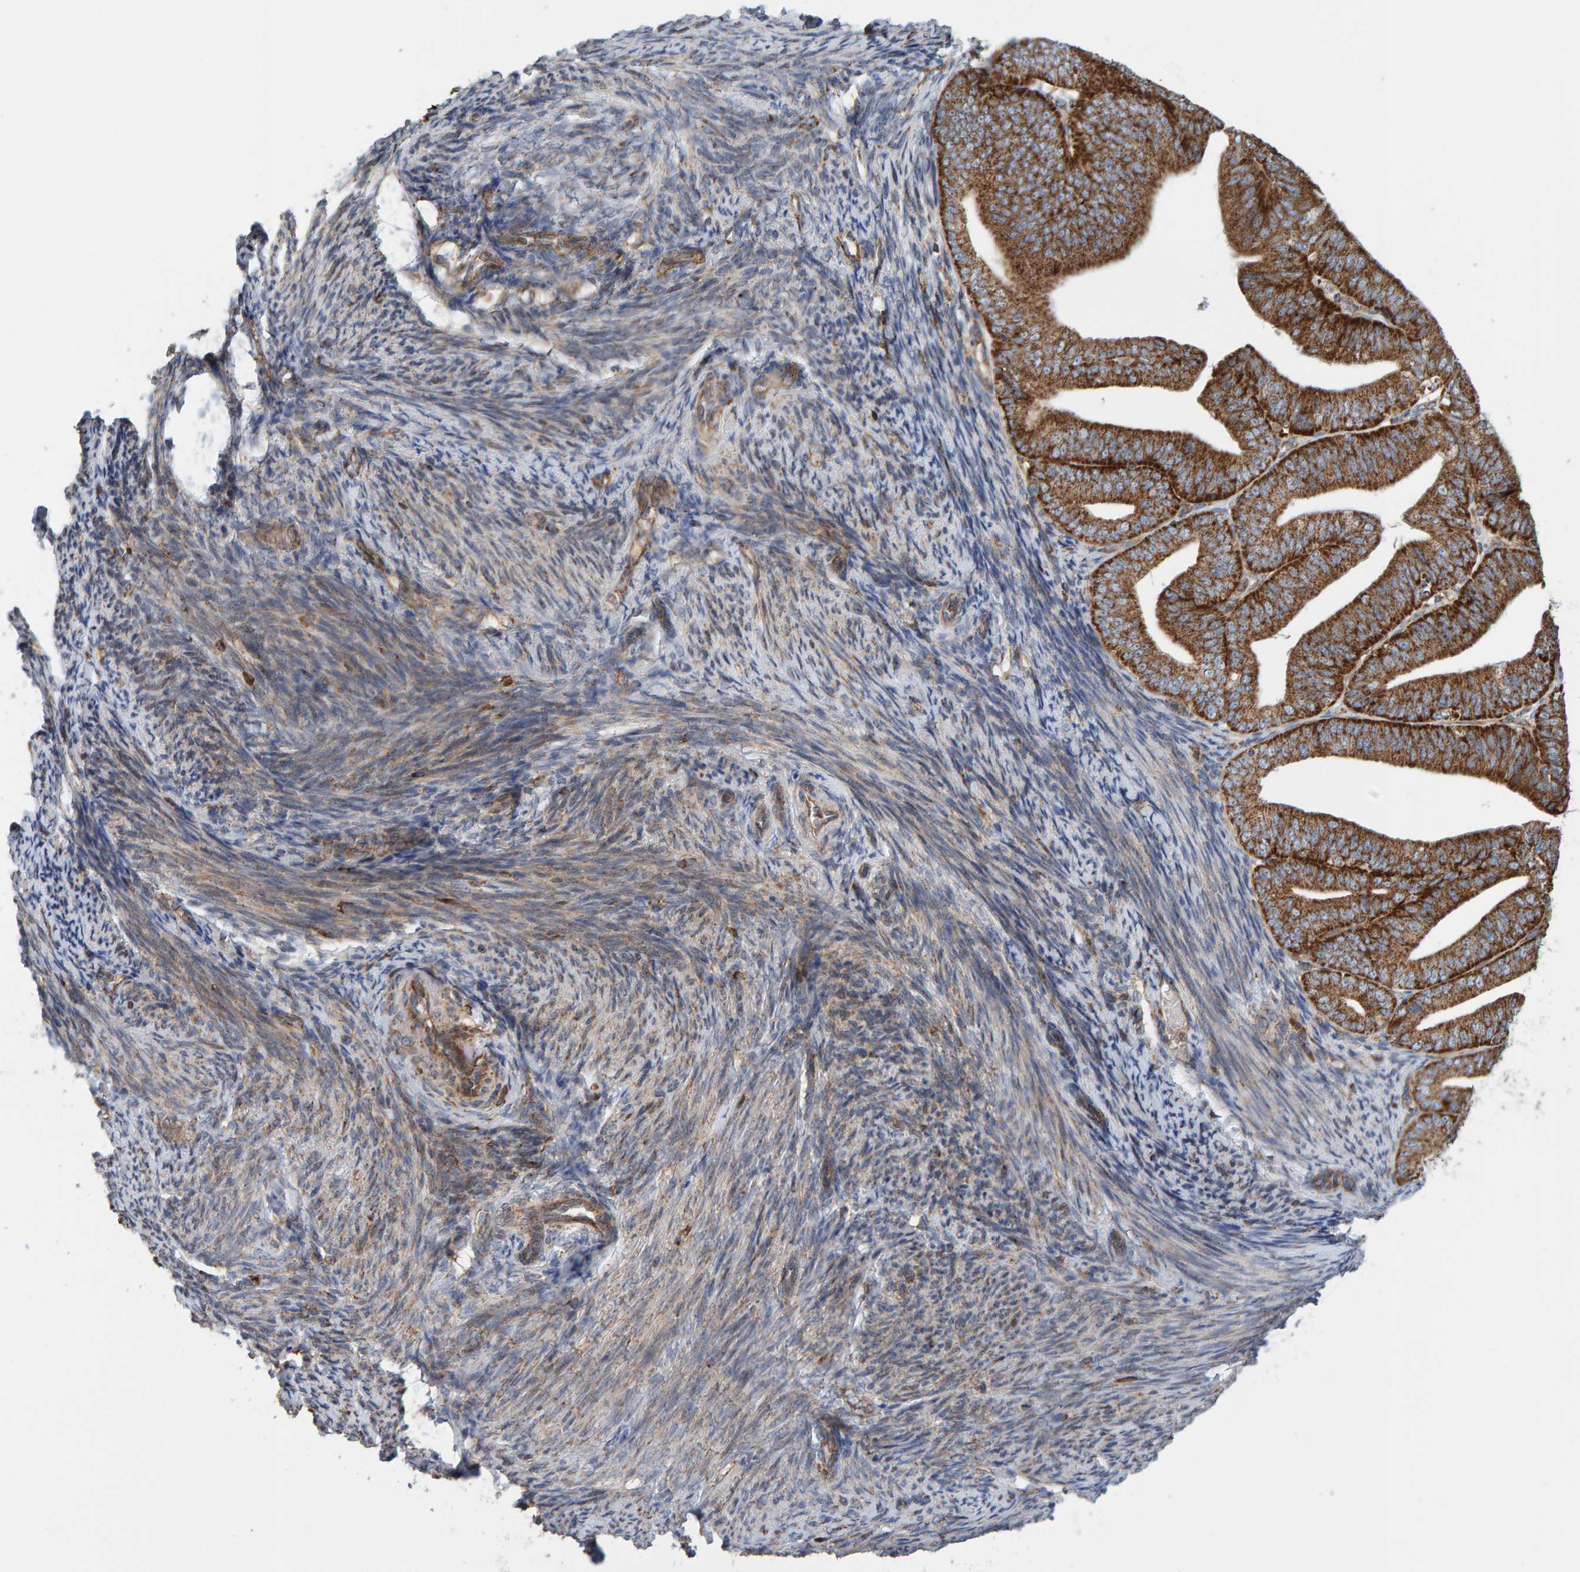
{"staining": {"intensity": "strong", "quantity": ">75%", "location": "cytoplasmic/membranous"}, "tissue": "endometrial cancer", "cell_type": "Tumor cells", "image_type": "cancer", "snomed": [{"axis": "morphology", "description": "Adenocarcinoma, NOS"}, {"axis": "topography", "description": "Endometrium"}], "caption": "The photomicrograph displays staining of endometrial cancer, revealing strong cytoplasmic/membranous protein staining (brown color) within tumor cells.", "gene": "MRPL45", "patient": {"sex": "female", "age": 63}}